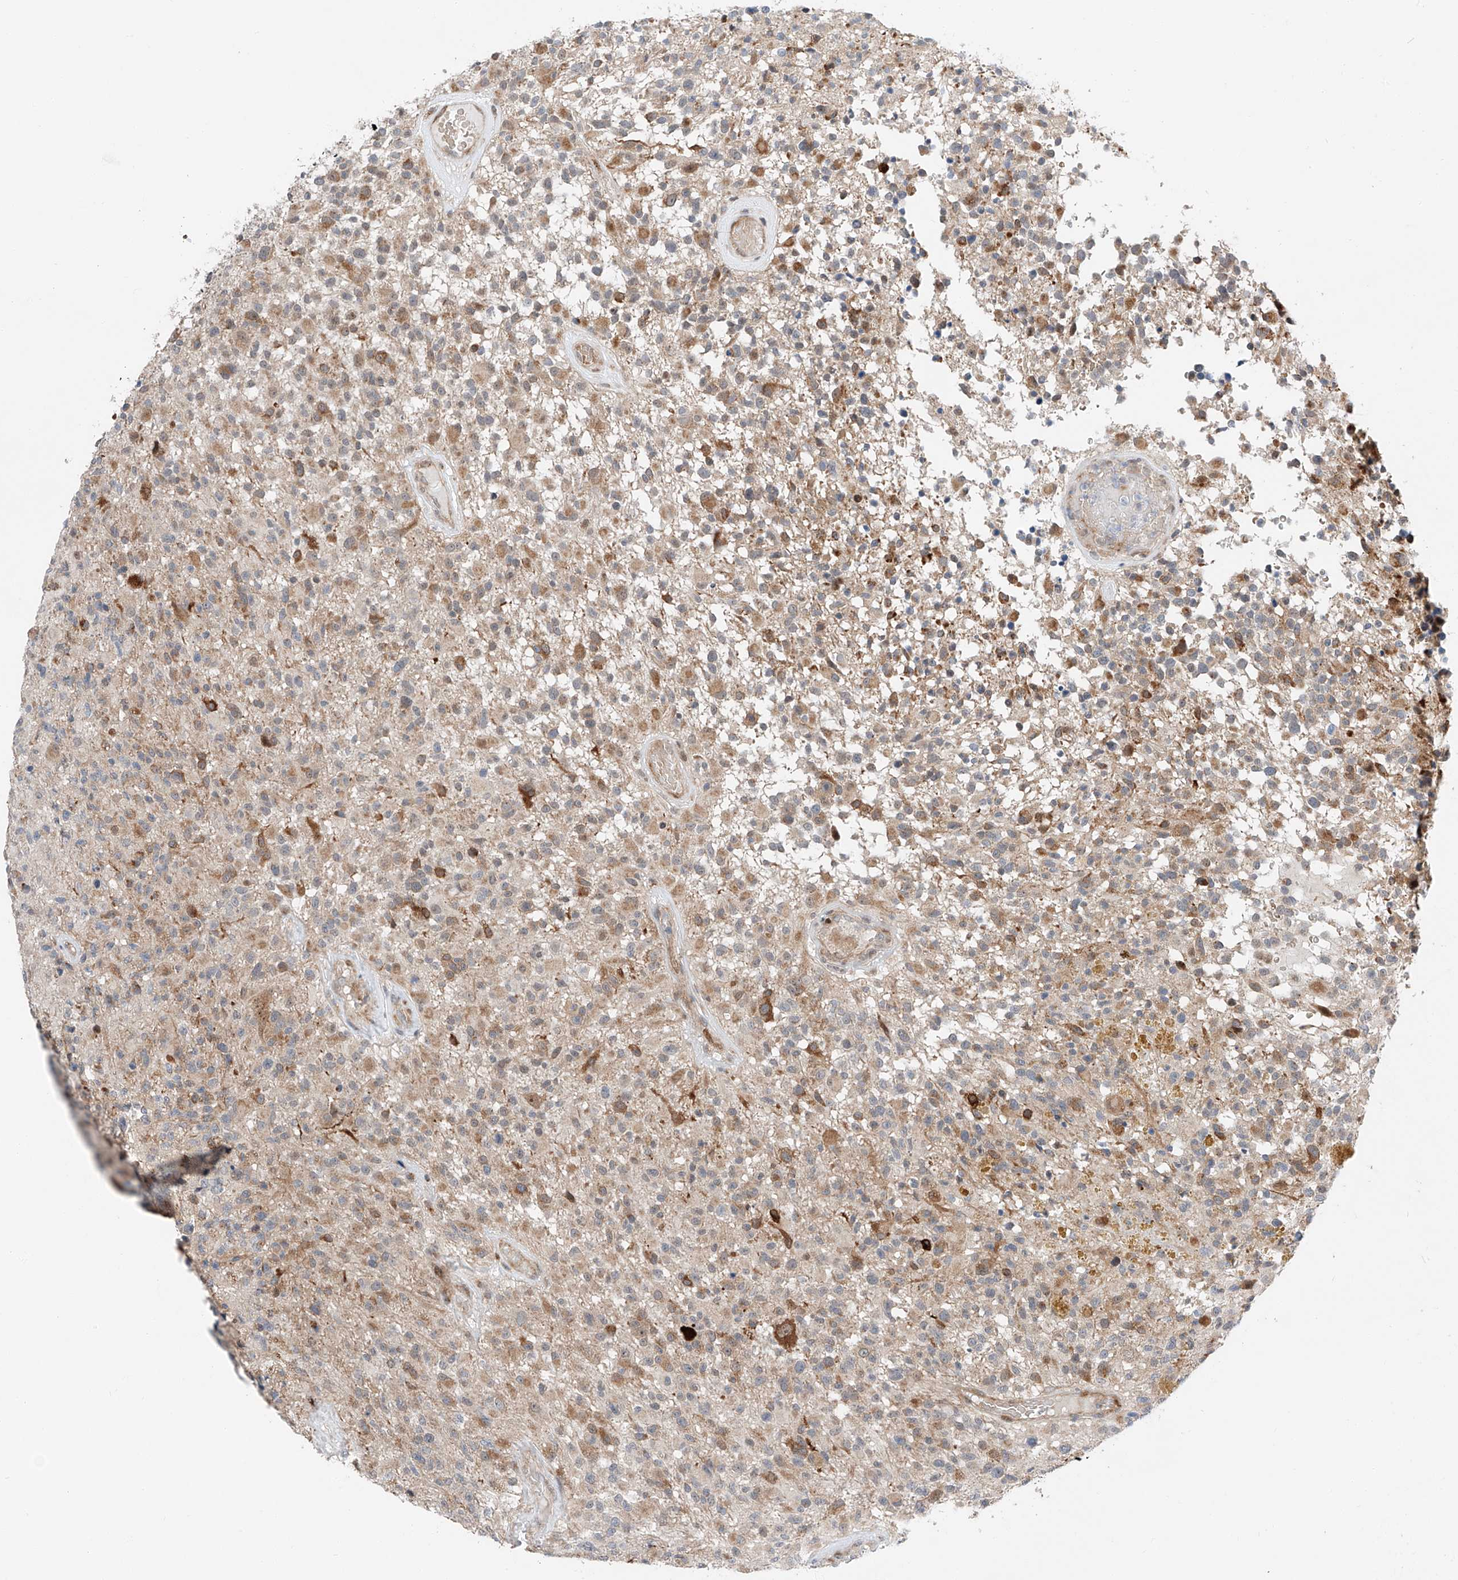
{"staining": {"intensity": "moderate", "quantity": "<25%", "location": "cytoplasmic/membranous"}, "tissue": "glioma", "cell_type": "Tumor cells", "image_type": "cancer", "snomed": [{"axis": "morphology", "description": "Glioma, malignant, High grade"}, {"axis": "morphology", "description": "Glioblastoma, NOS"}, {"axis": "topography", "description": "Brain"}], "caption": "Protein expression analysis of malignant high-grade glioma exhibits moderate cytoplasmic/membranous positivity in about <25% of tumor cells.", "gene": "CLDND1", "patient": {"sex": "male", "age": 60}}